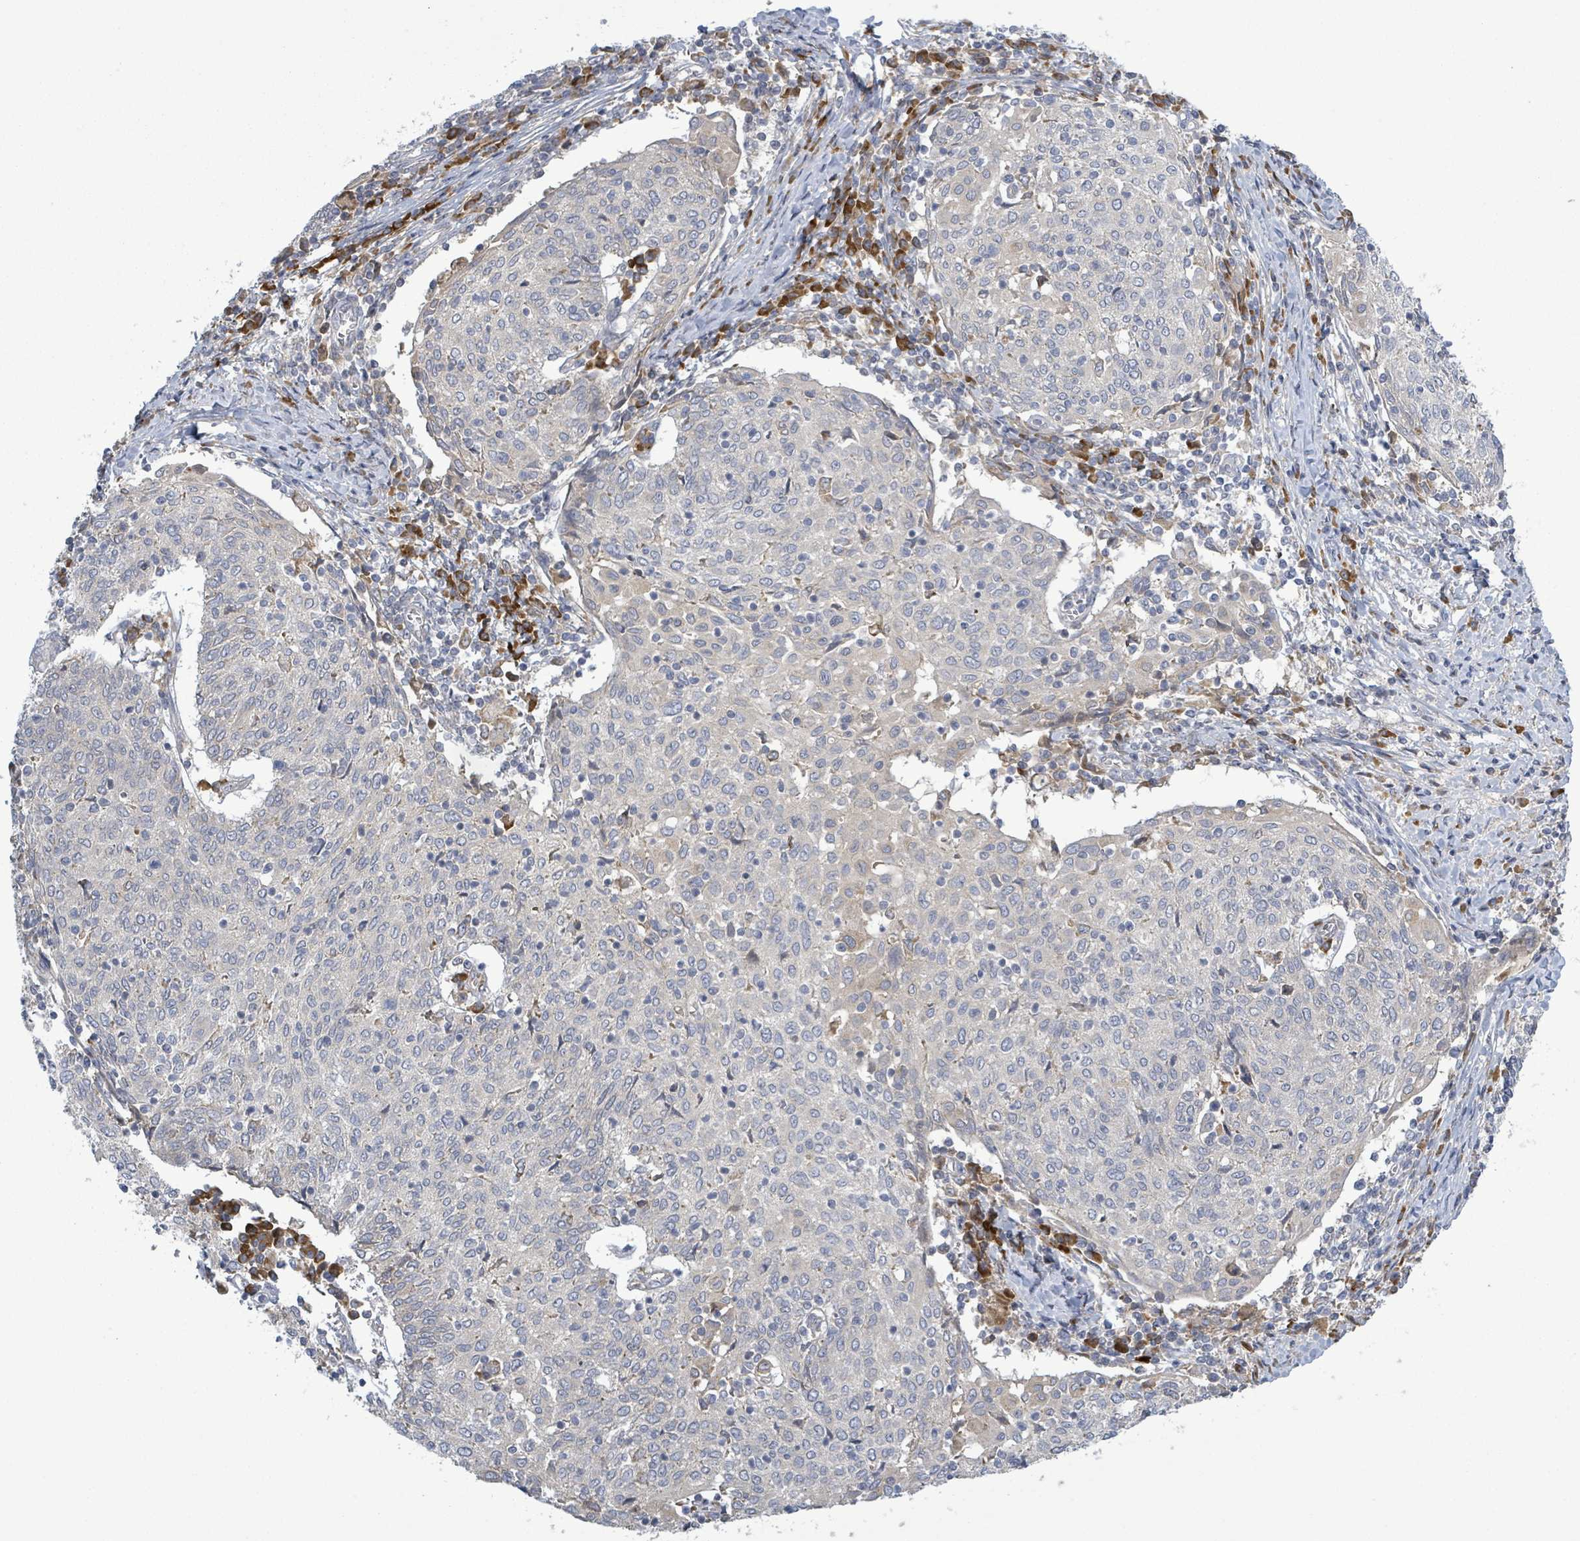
{"staining": {"intensity": "weak", "quantity": "<25%", "location": "cytoplasmic/membranous"}, "tissue": "cervical cancer", "cell_type": "Tumor cells", "image_type": "cancer", "snomed": [{"axis": "morphology", "description": "Squamous cell carcinoma, NOS"}, {"axis": "topography", "description": "Cervix"}], "caption": "An image of cervical cancer stained for a protein reveals no brown staining in tumor cells.", "gene": "ATP13A1", "patient": {"sex": "female", "age": 52}}